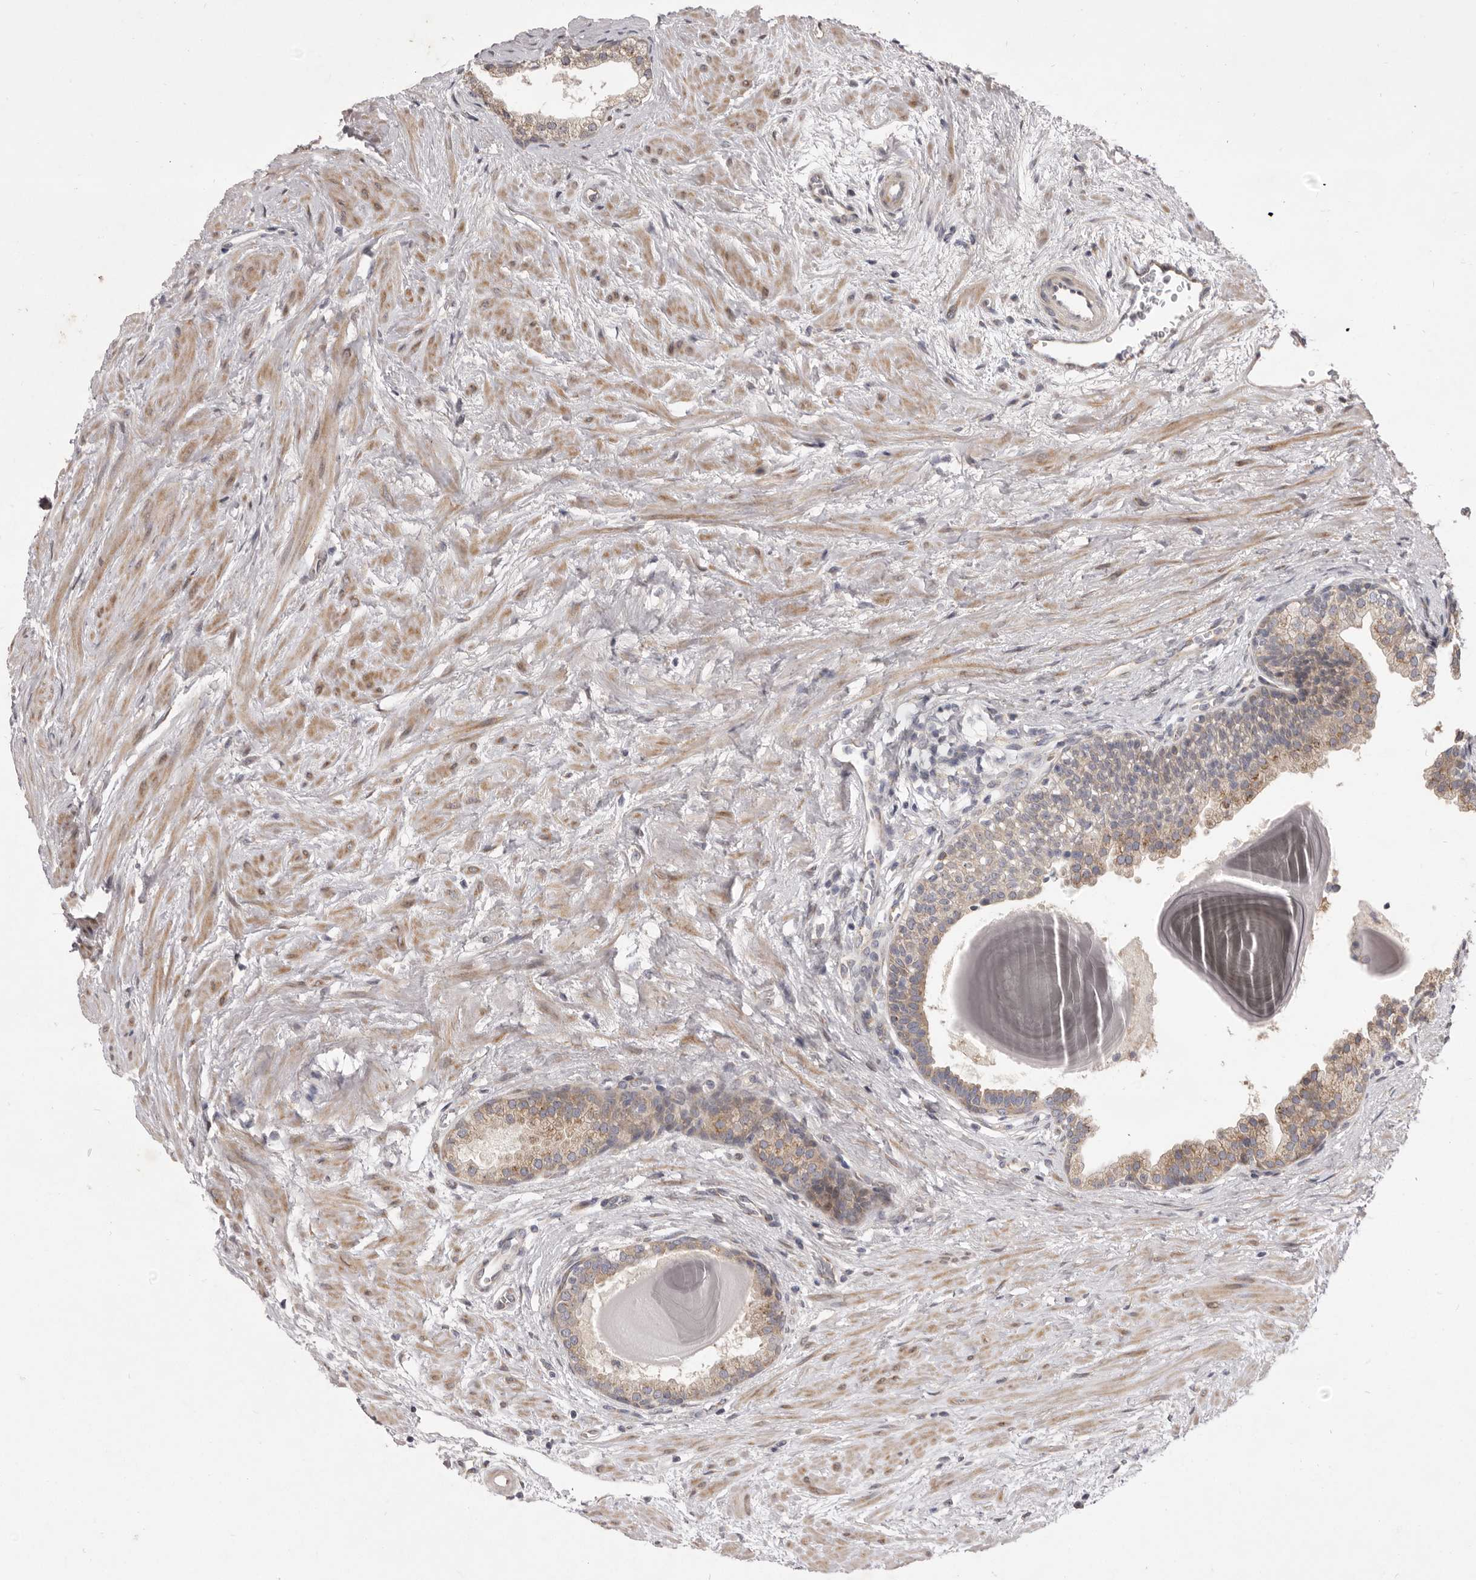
{"staining": {"intensity": "weak", "quantity": ">75%", "location": "cytoplasmic/membranous"}, "tissue": "prostate", "cell_type": "Glandular cells", "image_type": "normal", "snomed": [{"axis": "morphology", "description": "Normal tissue, NOS"}, {"axis": "topography", "description": "Prostate"}], "caption": "A photomicrograph showing weak cytoplasmic/membranous expression in about >75% of glandular cells in benign prostate, as visualized by brown immunohistochemical staining.", "gene": "TBC1D8B", "patient": {"sex": "male", "age": 48}}